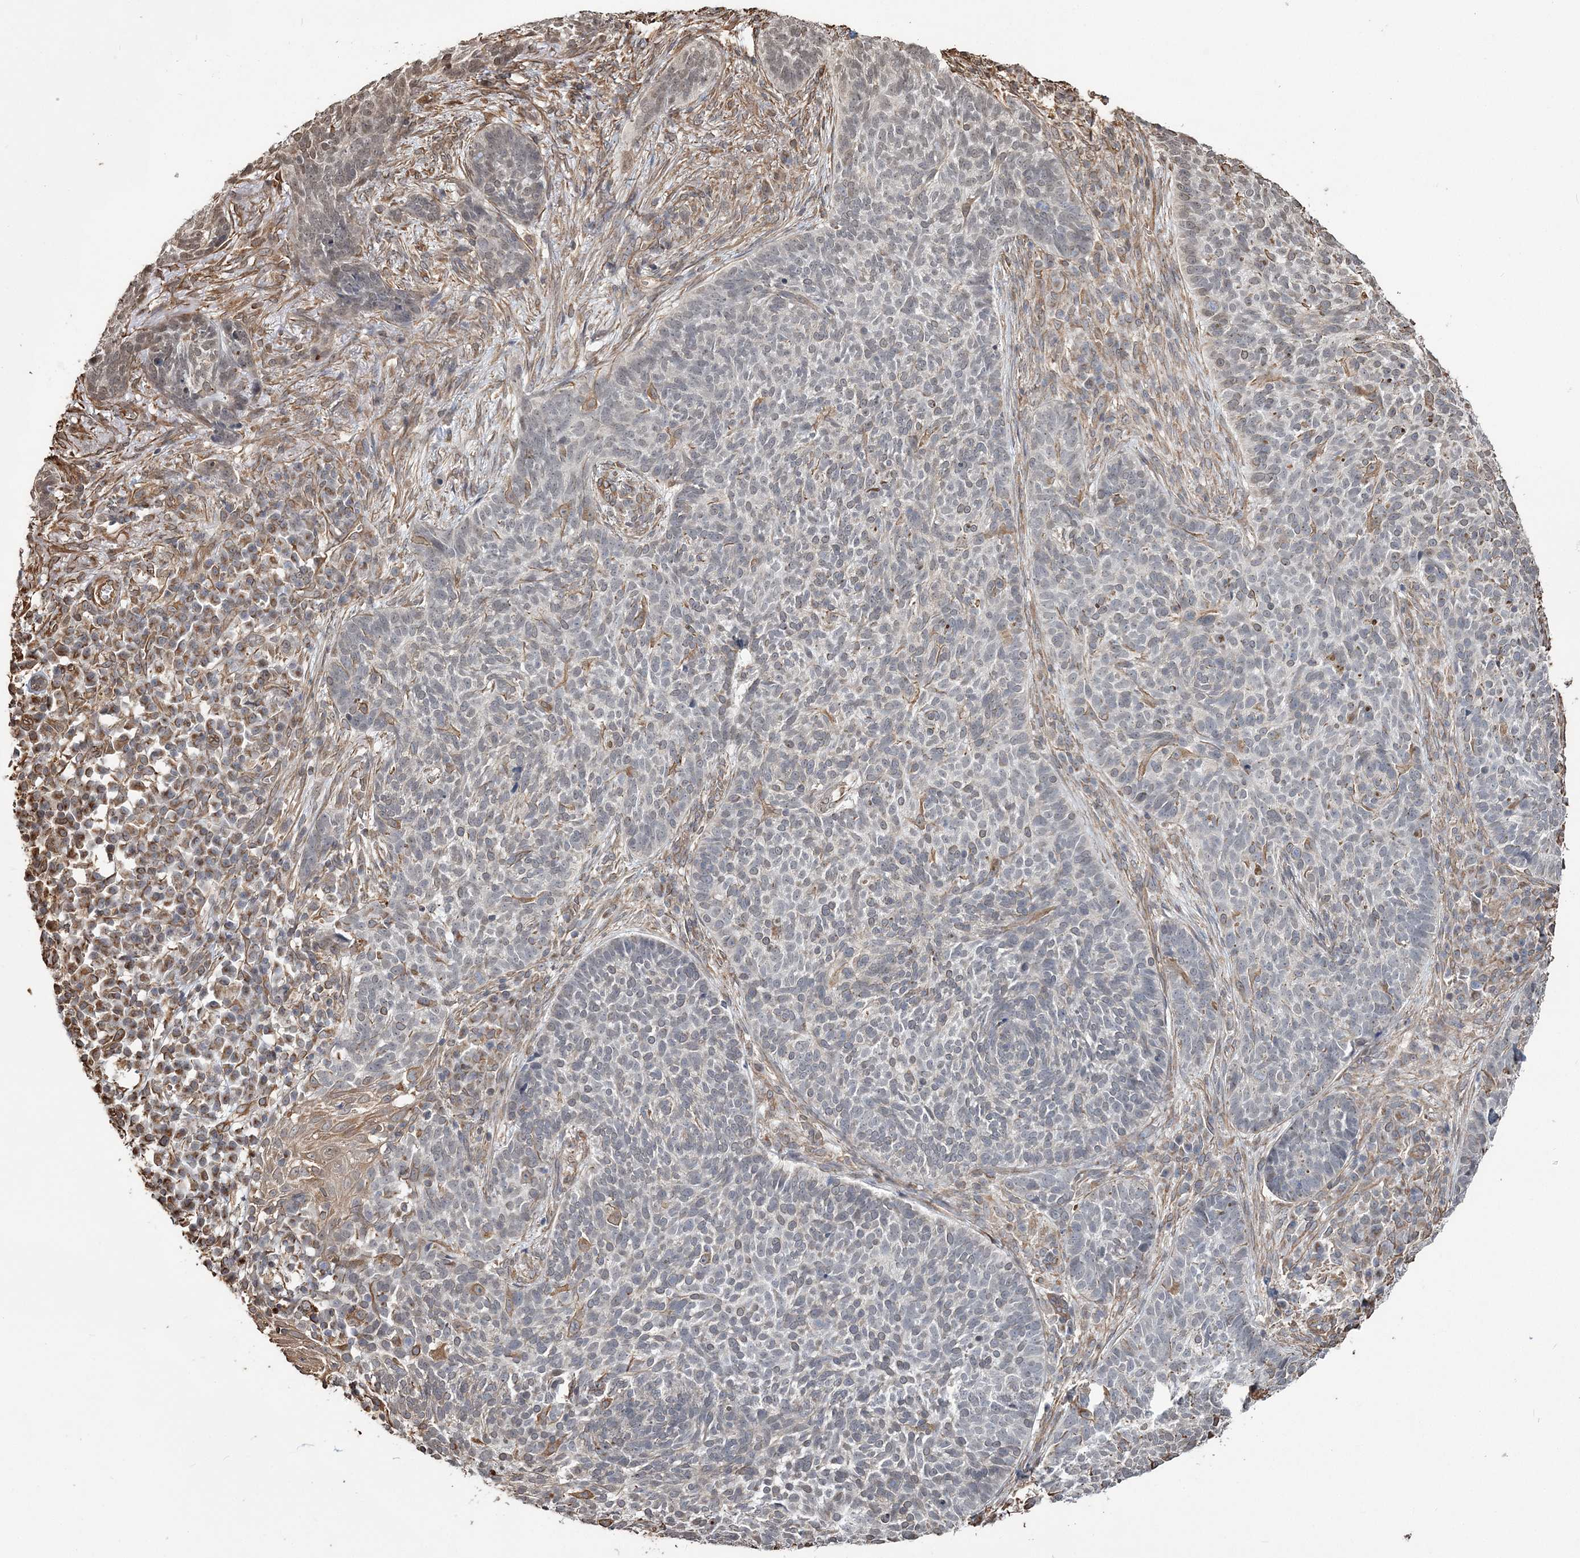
{"staining": {"intensity": "weak", "quantity": "<25%", "location": "cytoplasmic/membranous,nuclear"}, "tissue": "skin cancer", "cell_type": "Tumor cells", "image_type": "cancer", "snomed": [{"axis": "morphology", "description": "Basal cell carcinoma"}, {"axis": "topography", "description": "Skin"}], "caption": "Photomicrograph shows no protein positivity in tumor cells of skin cancer tissue.", "gene": "ATP11B", "patient": {"sex": "male", "age": 85}}